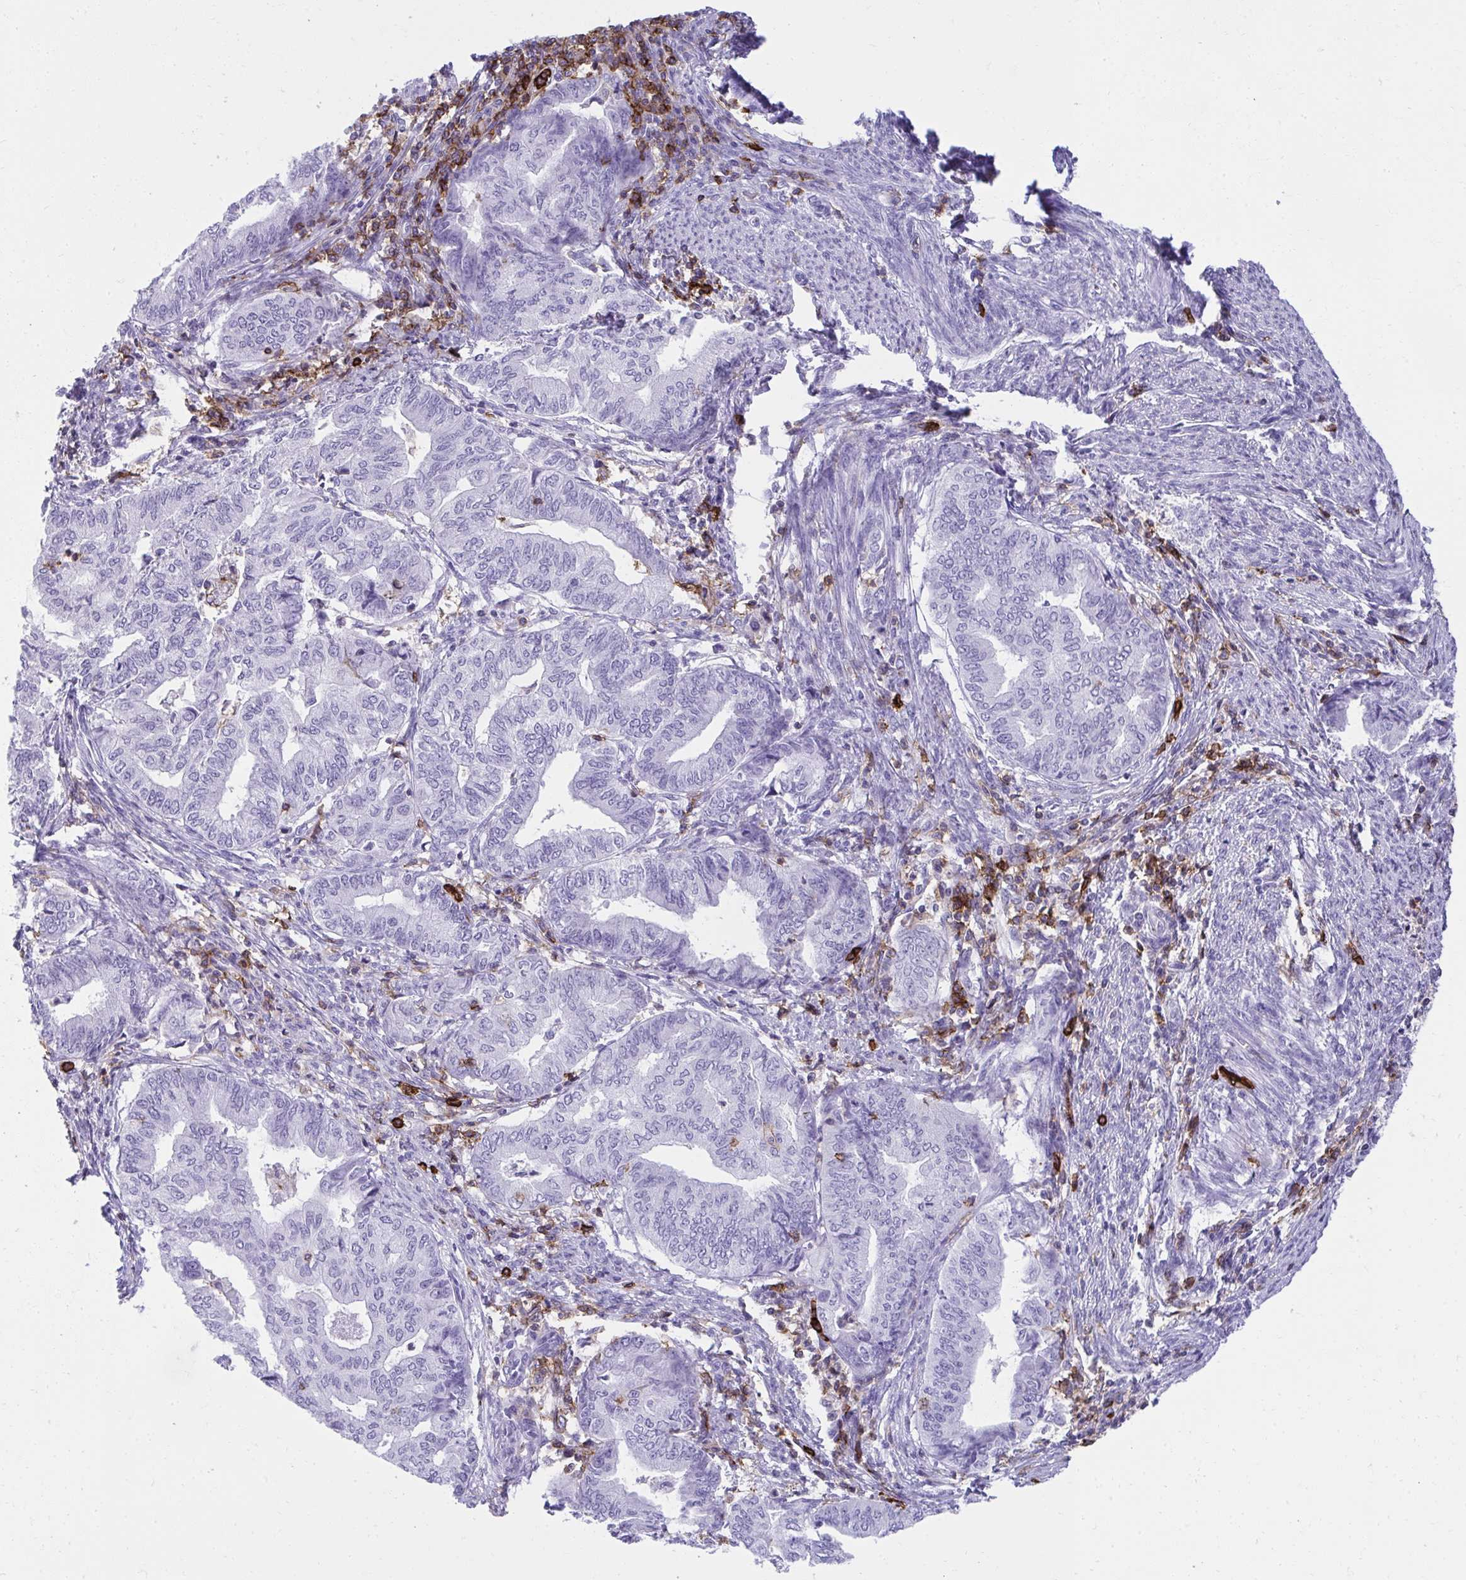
{"staining": {"intensity": "negative", "quantity": "none", "location": "none"}, "tissue": "endometrial cancer", "cell_type": "Tumor cells", "image_type": "cancer", "snomed": [{"axis": "morphology", "description": "Adenocarcinoma, NOS"}, {"axis": "topography", "description": "Endometrium"}], "caption": "Tumor cells show no significant protein expression in adenocarcinoma (endometrial).", "gene": "SPN", "patient": {"sex": "female", "age": 79}}